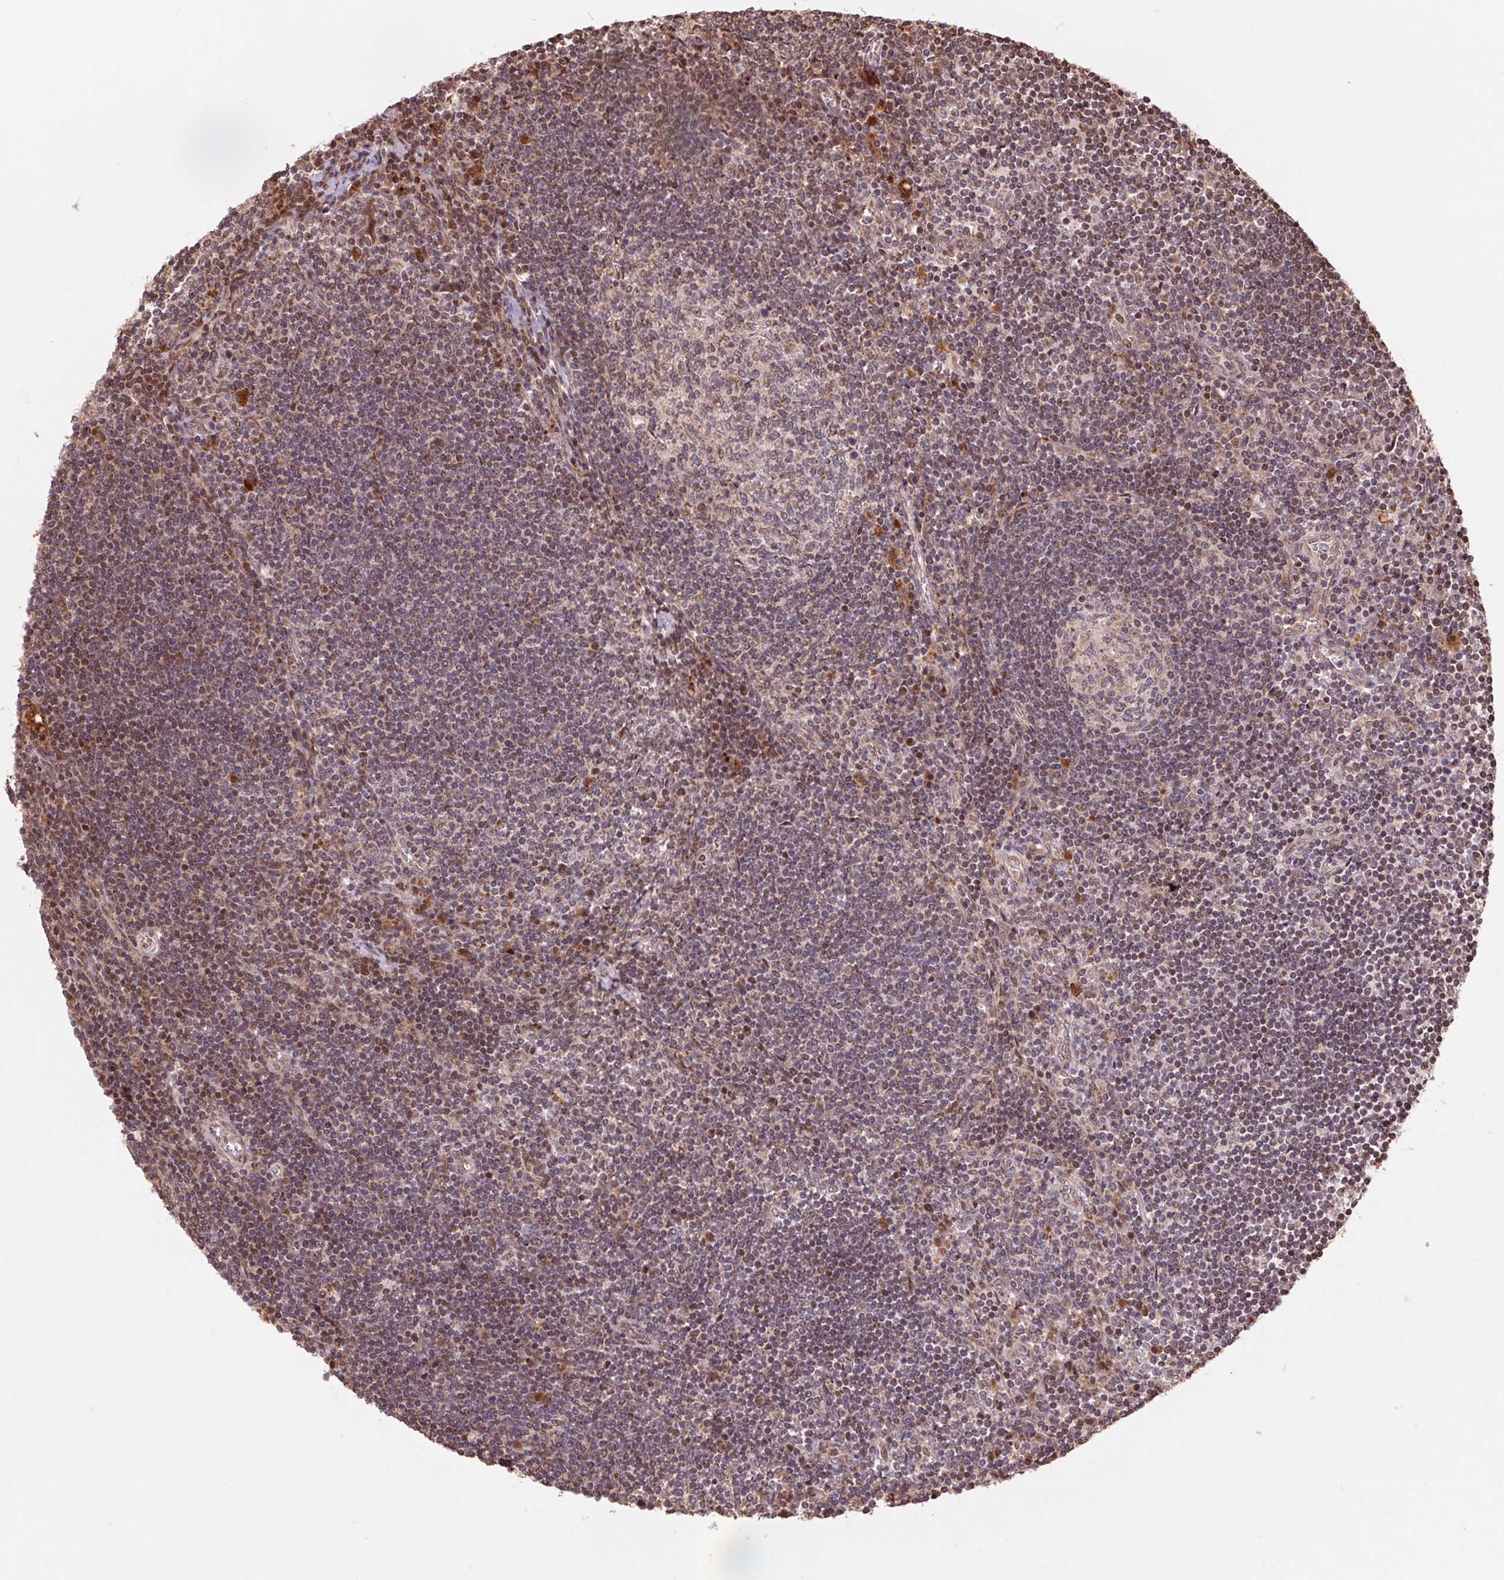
{"staining": {"intensity": "weak", "quantity": "<25%", "location": "cytoplasmic/membranous"}, "tissue": "lymph node", "cell_type": "Germinal center cells", "image_type": "normal", "snomed": [{"axis": "morphology", "description": "Normal tissue, NOS"}, {"axis": "topography", "description": "Lymph node"}], "caption": "A histopathology image of lymph node stained for a protein reveals no brown staining in germinal center cells.", "gene": "PDHA1", "patient": {"sex": "male", "age": 67}}